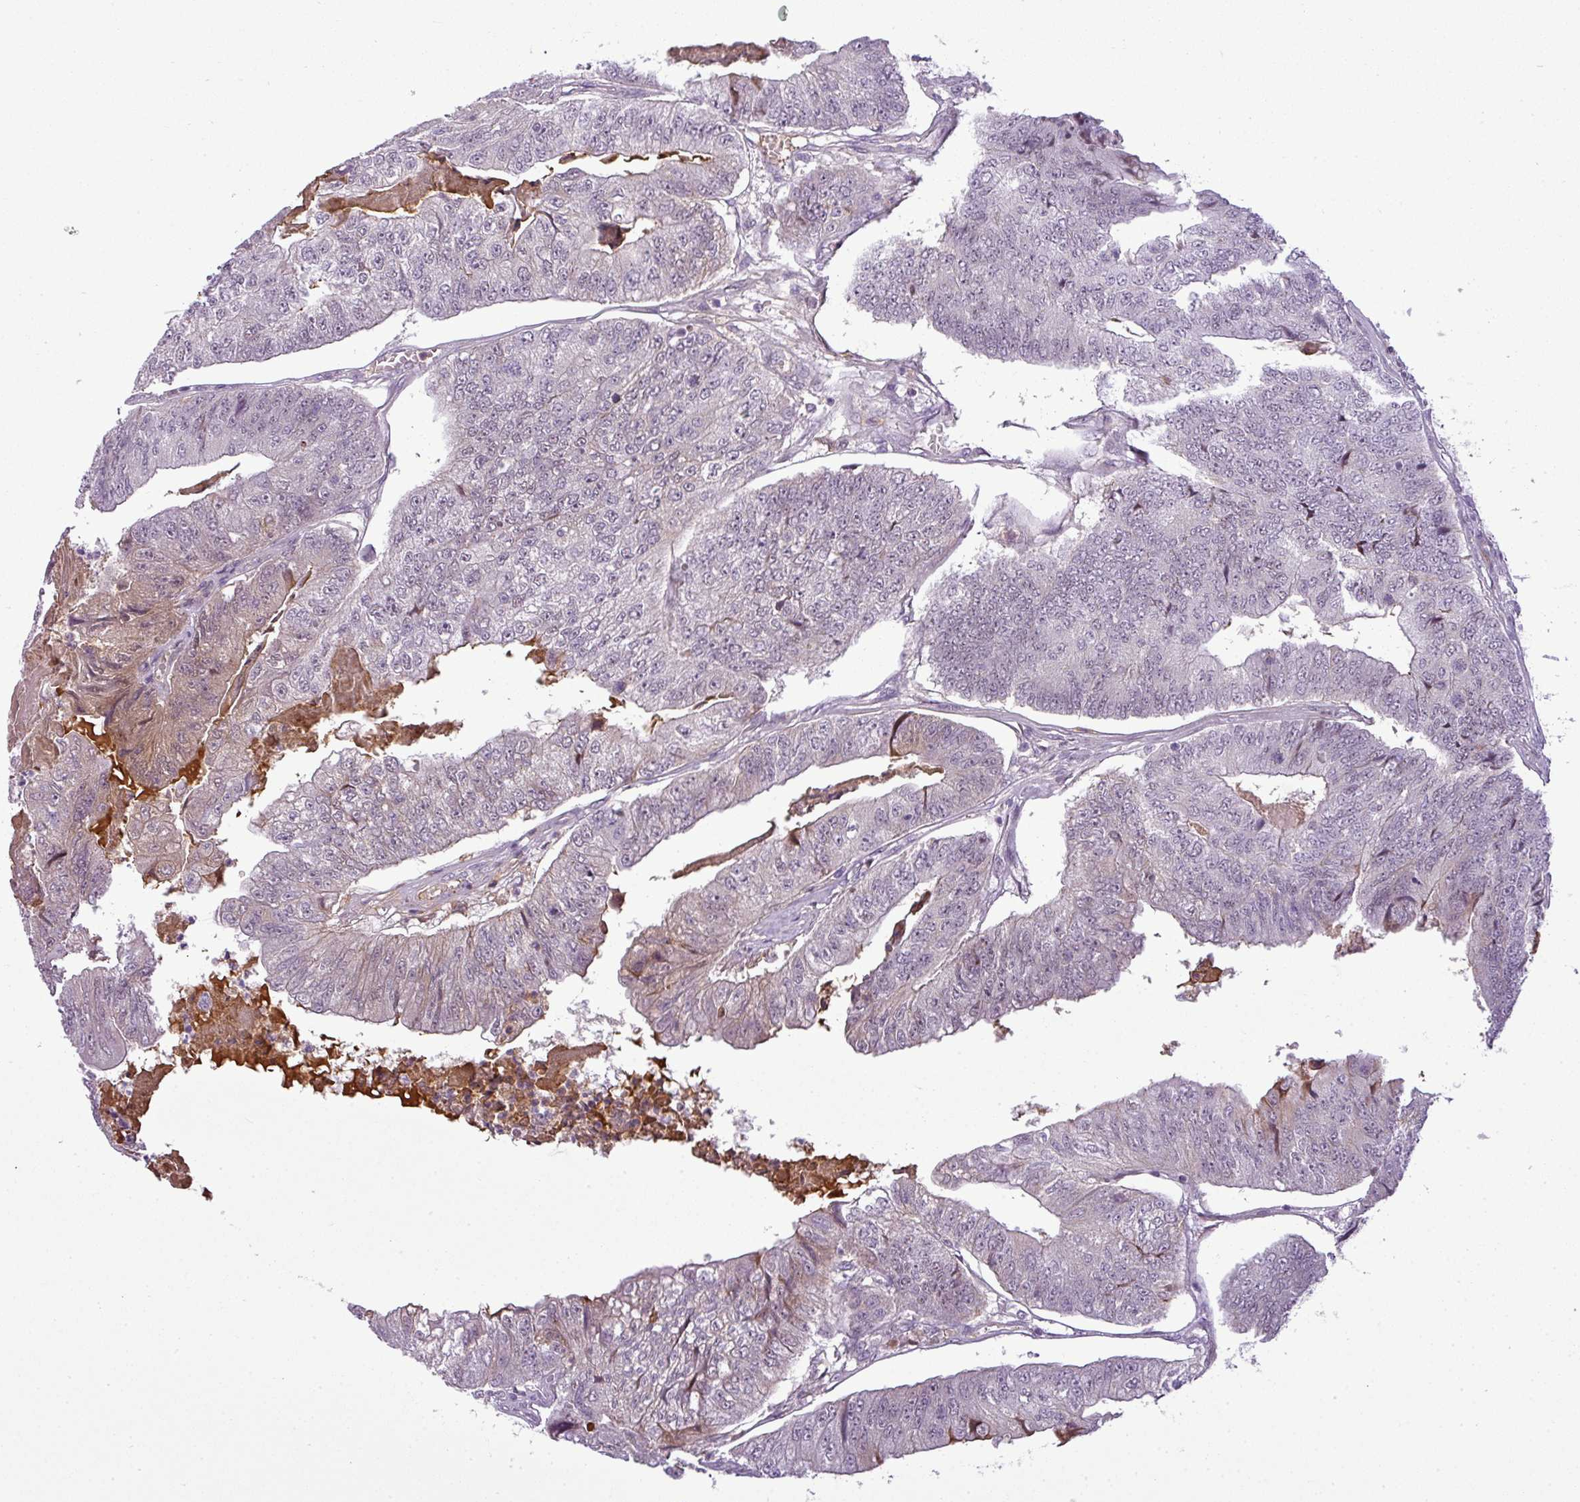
{"staining": {"intensity": "weak", "quantity": "<25%", "location": "cytoplasmic/membranous"}, "tissue": "colorectal cancer", "cell_type": "Tumor cells", "image_type": "cancer", "snomed": [{"axis": "morphology", "description": "Adenocarcinoma, NOS"}, {"axis": "topography", "description": "Colon"}], "caption": "A micrograph of human colorectal adenocarcinoma is negative for staining in tumor cells.", "gene": "C4B", "patient": {"sex": "female", "age": 67}}